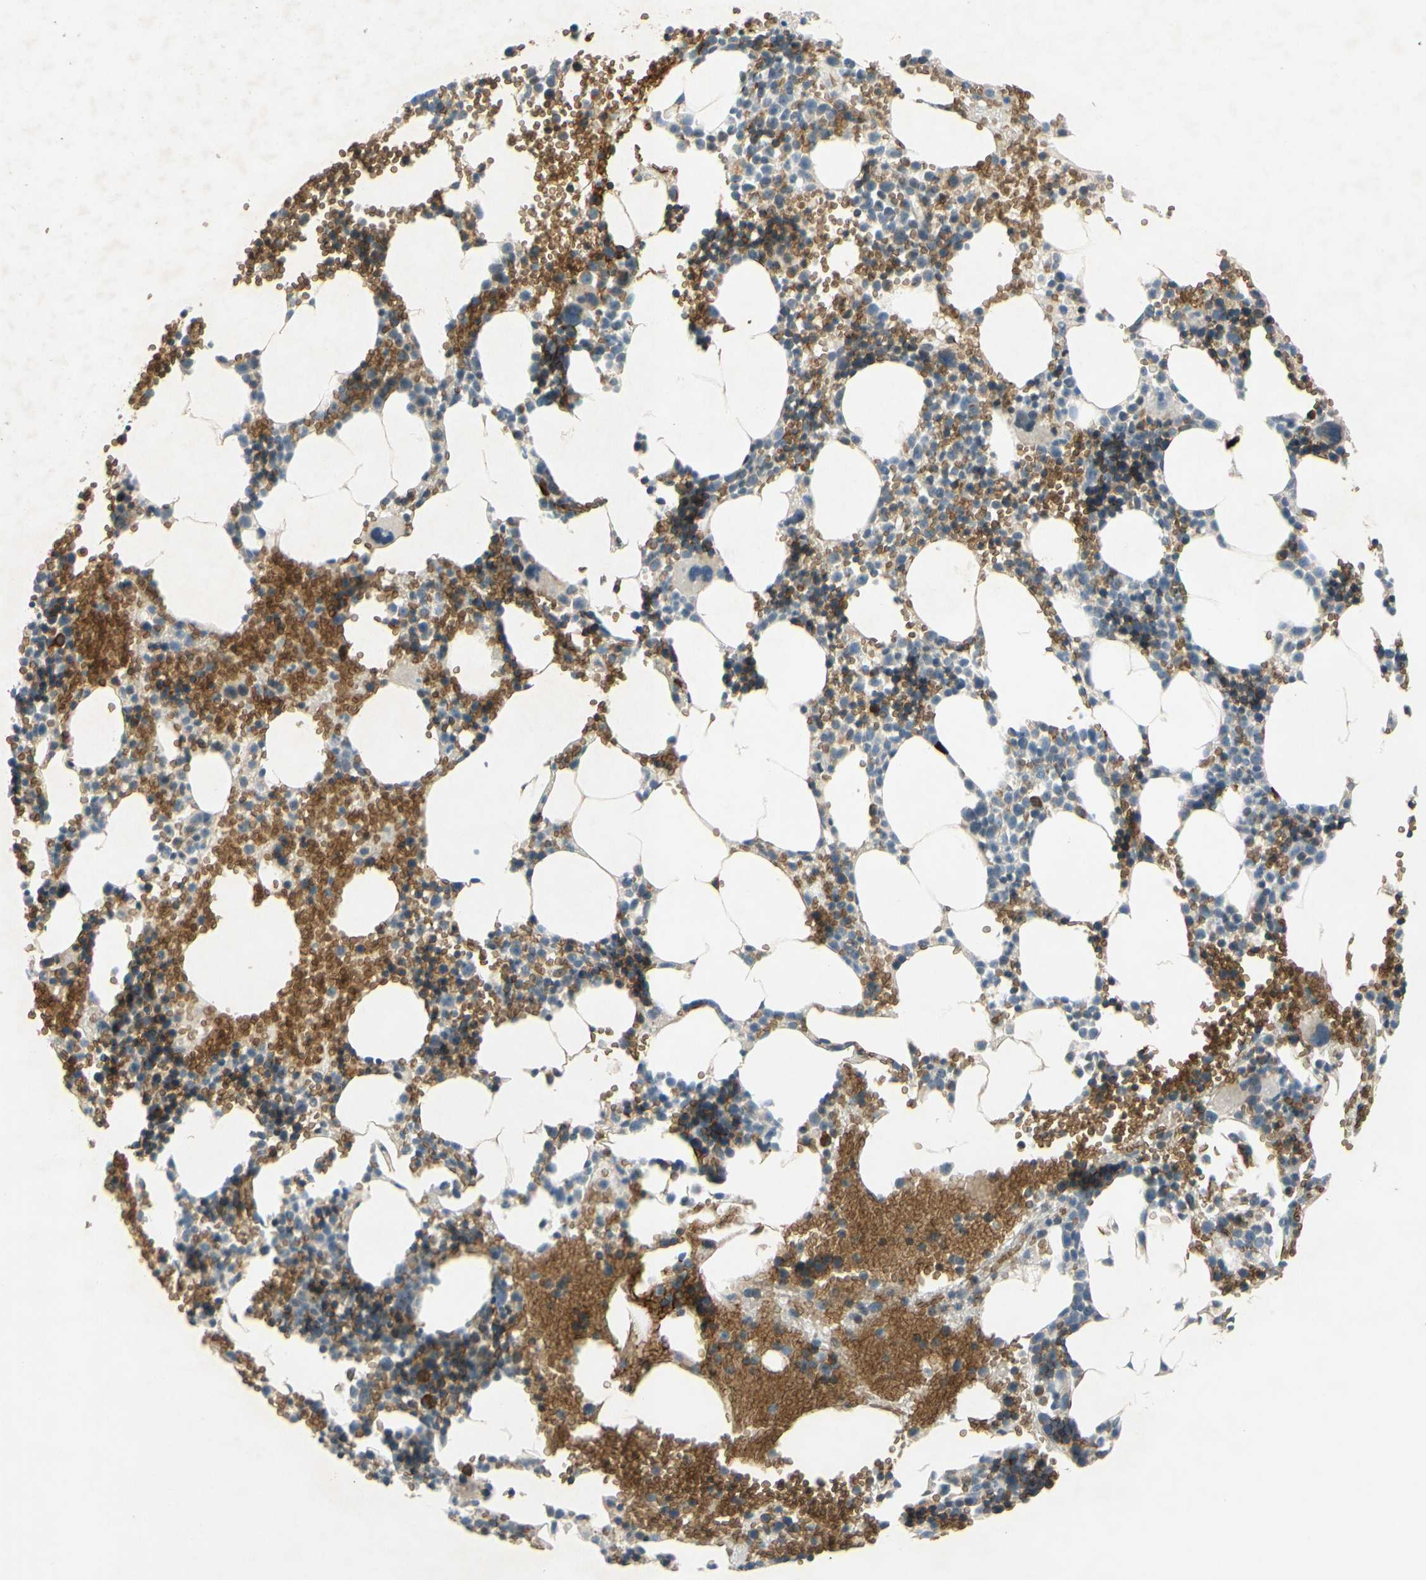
{"staining": {"intensity": "weak", "quantity": "25%-75%", "location": "cytoplasmic/membranous"}, "tissue": "bone marrow", "cell_type": "Hematopoietic cells", "image_type": "normal", "snomed": [{"axis": "morphology", "description": "Normal tissue, NOS"}, {"axis": "morphology", "description": "Inflammation, NOS"}, {"axis": "topography", "description": "Bone marrow"}], "caption": "Bone marrow stained with DAB (3,3'-diaminobenzidine) IHC demonstrates low levels of weak cytoplasmic/membranous staining in approximately 25%-75% of hematopoietic cells.", "gene": "GYPC", "patient": {"sex": "male", "age": 42}}